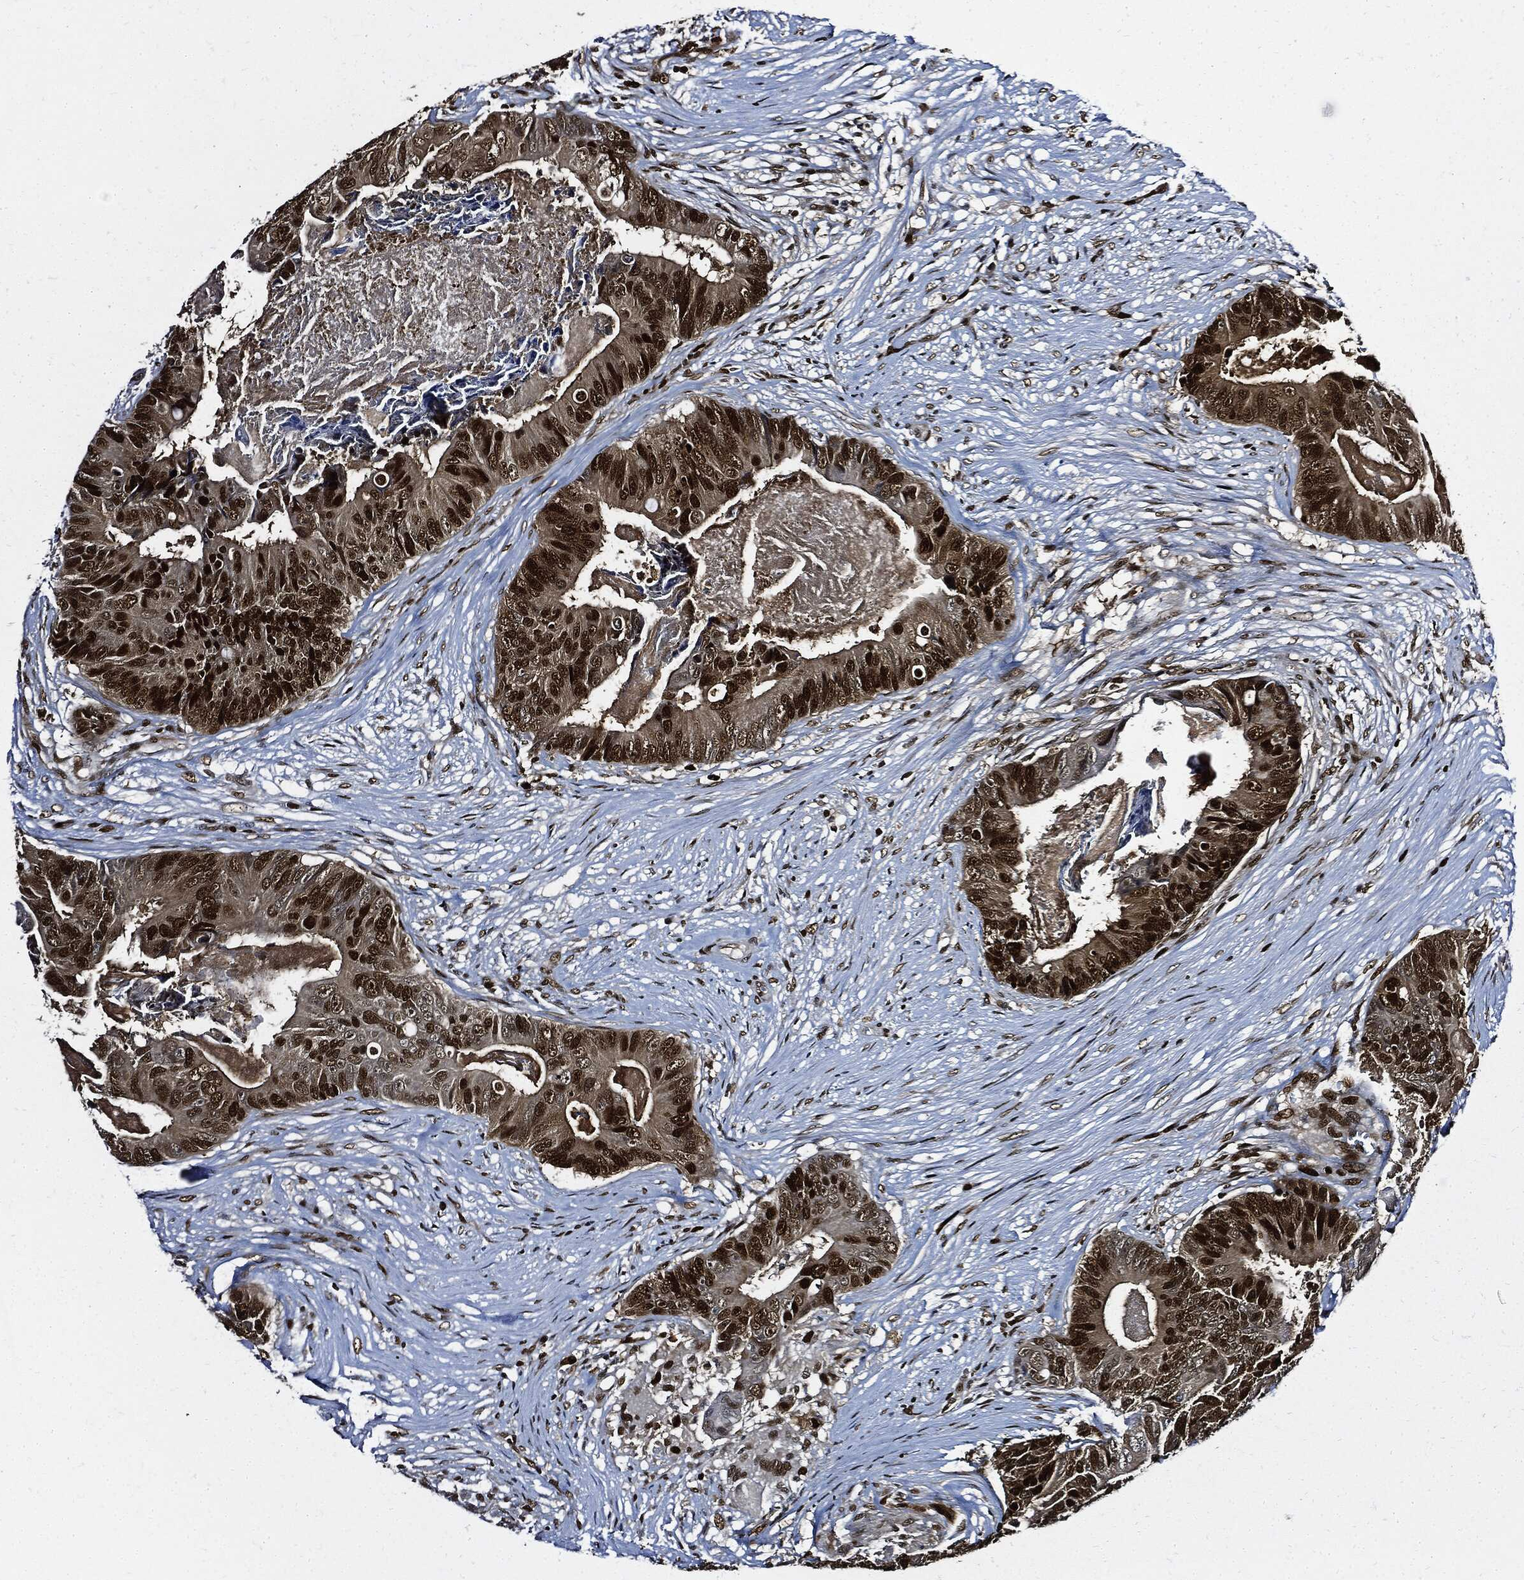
{"staining": {"intensity": "strong", "quantity": ">75%", "location": "nuclear"}, "tissue": "colorectal cancer", "cell_type": "Tumor cells", "image_type": "cancer", "snomed": [{"axis": "morphology", "description": "Adenocarcinoma, NOS"}, {"axis": "topography", "description": "Colon"}], "caption": "A photomicrograph of human colorectal cancer stained for a protein displays strong nuclear brown staining in tumor cells.", "gene": "PCNA", "patient": {"sex": "male", "age": 84}}